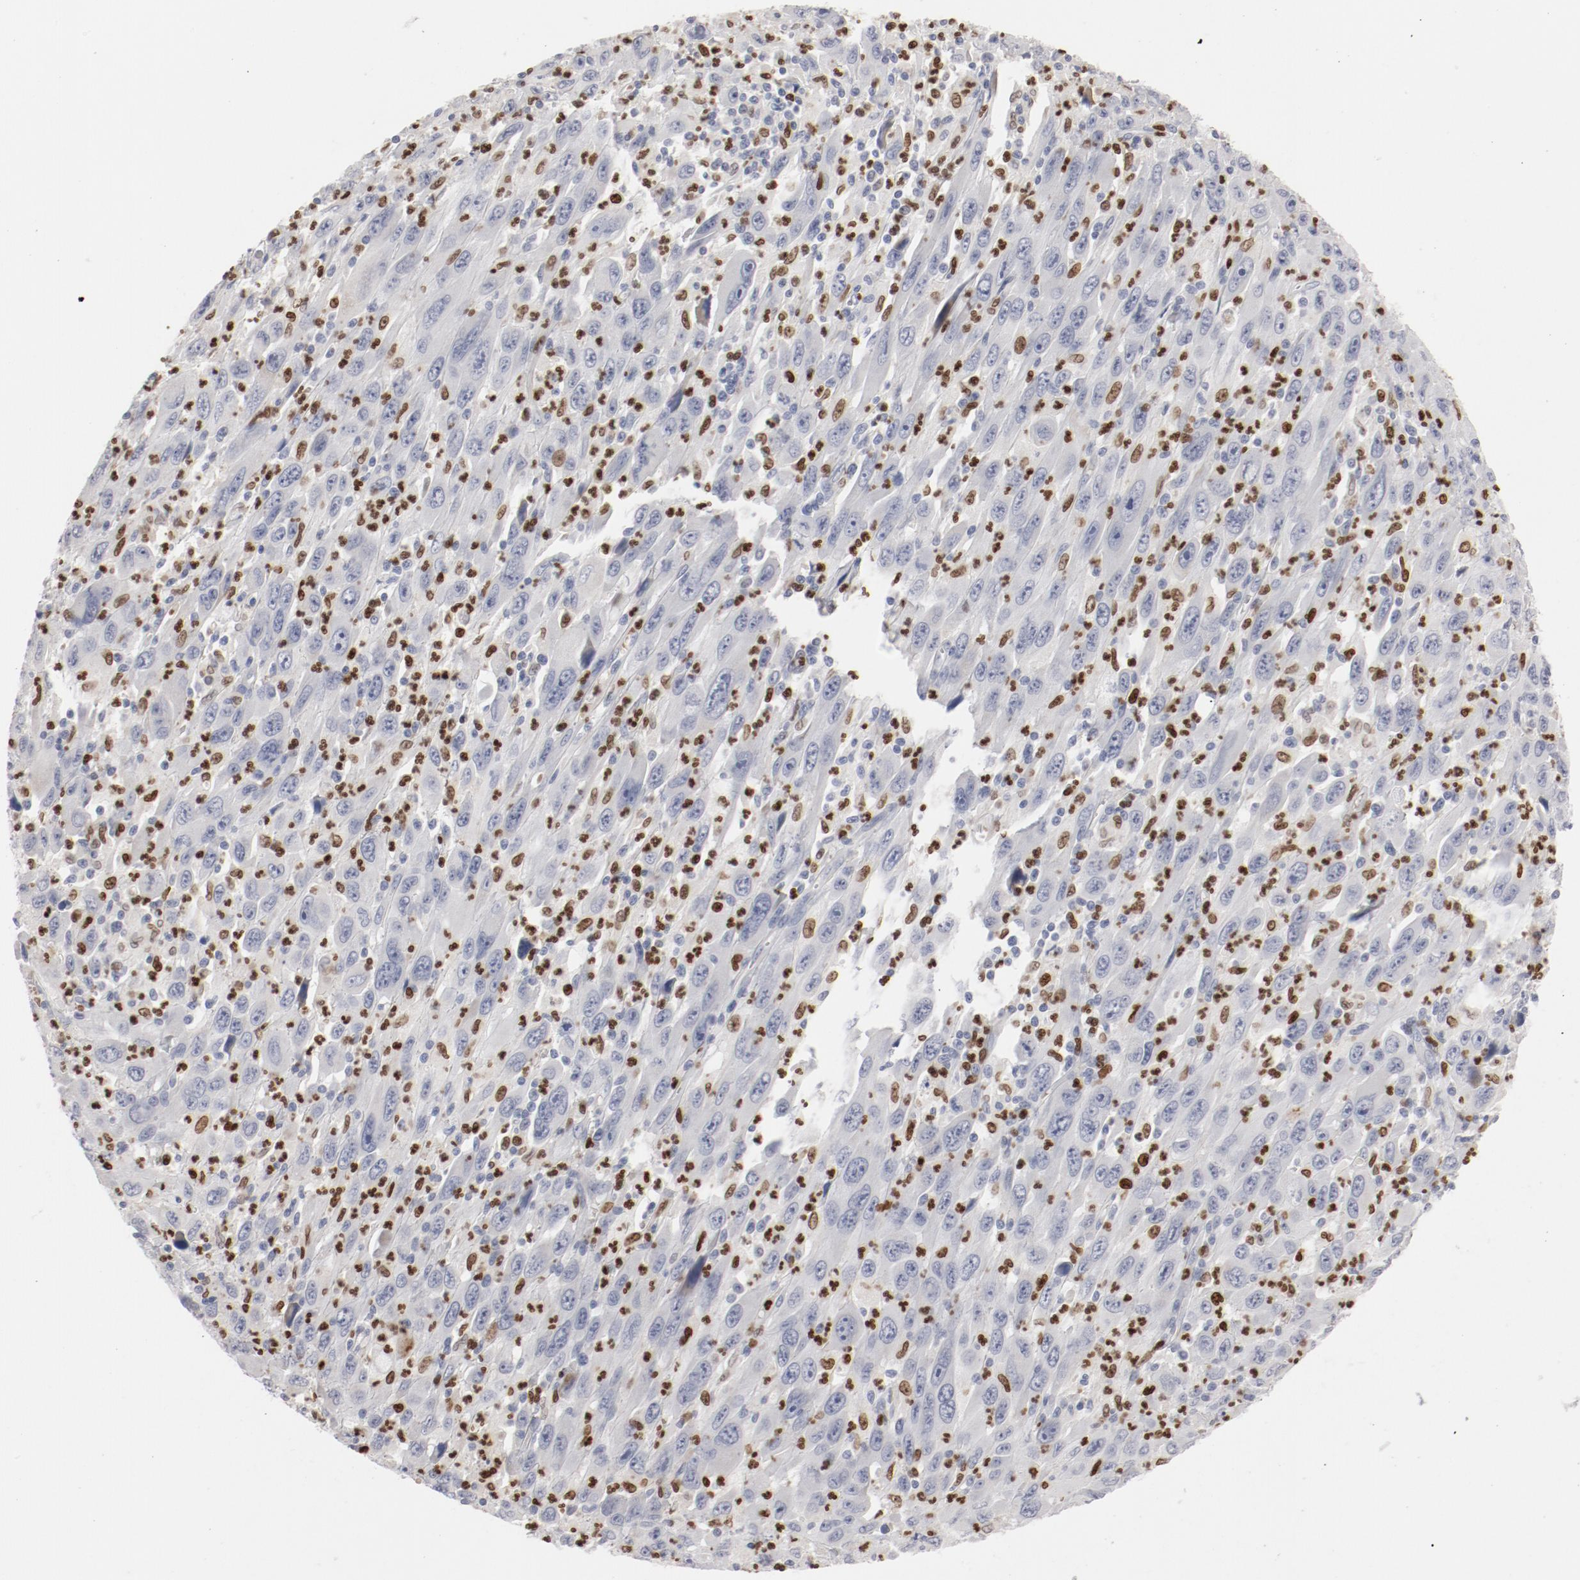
{"staining": {"intensity": "negative", "quantity": "none", "location": "none"}, "tissue": "melanoma", "cell_type": "Tumor cells", "image_type": "cancer", "snomed": [{"axis": "morphology", "description": "Malignant melanoma, Metastatic site"}, {"axis": "topography", "description": "Skin"}], "caption": "This micrograph is of melanoma stained with IHC to label a protein in brown with the nuclei are counter-stained blue. There is no positivity in tumor cells.", "gene": "SPI1", "patient": {"sex": "female", "age": 56}}